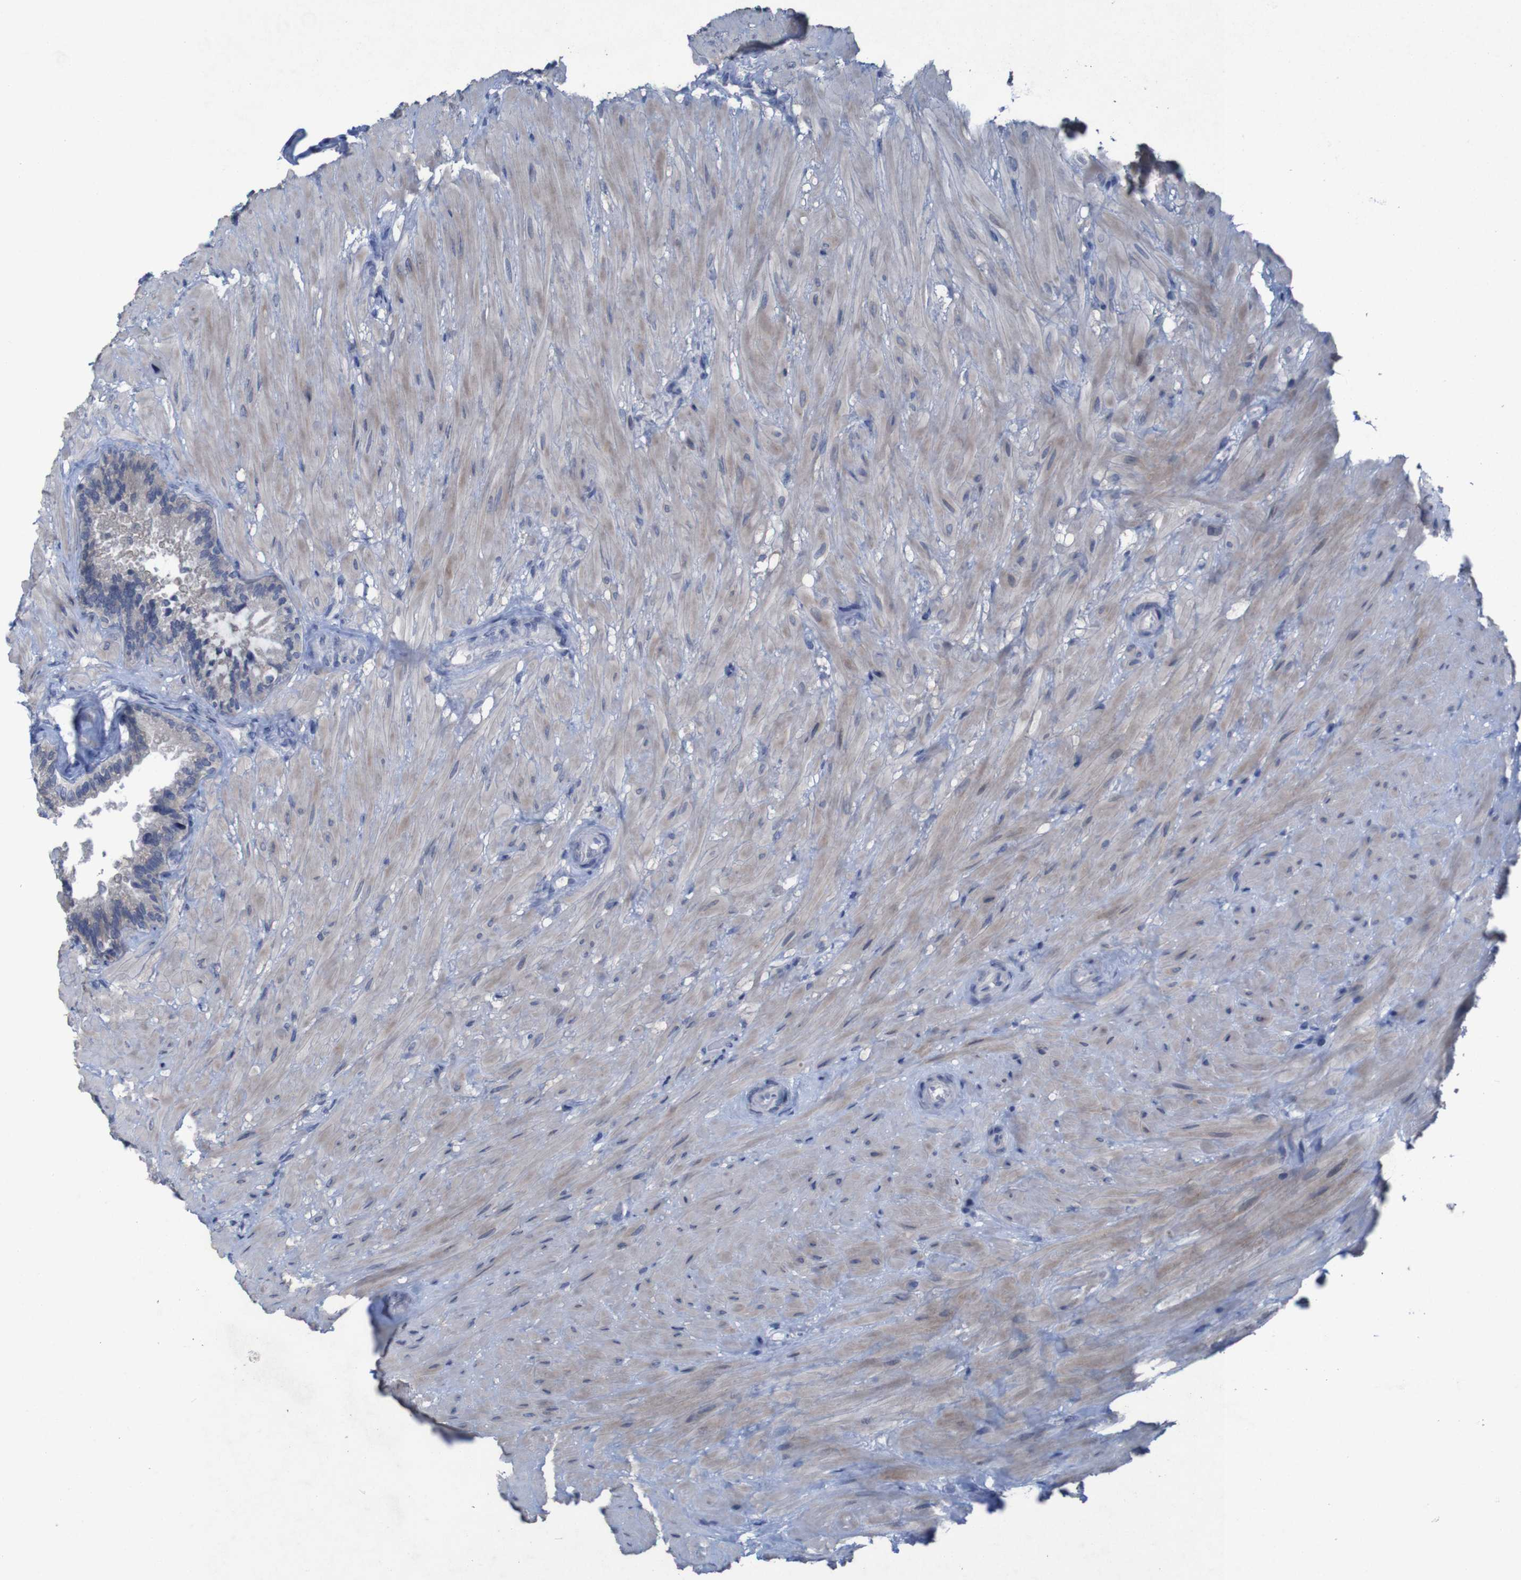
{"staining": {"intensity": "weak", "quantity": "25%-75%", "location": "cytoplasmic/membranous"}, "tissue": "seminal vesicle", "cell_type": "Glandular cells", "image_type": "normal", "snomed": [{"axis": "morphology", "description": "Normal tissue, NOS"}, {"axis": "topography", "description": "Seminal veicle"}], "caption": "The histopathology image shows a brown stain indicating the presence of a protein in the cytoplasmic/membranous of glandular cells in seminal vesicle.", "gene": "CLDN18", "patient": {"sex": "male", "age": 46}}